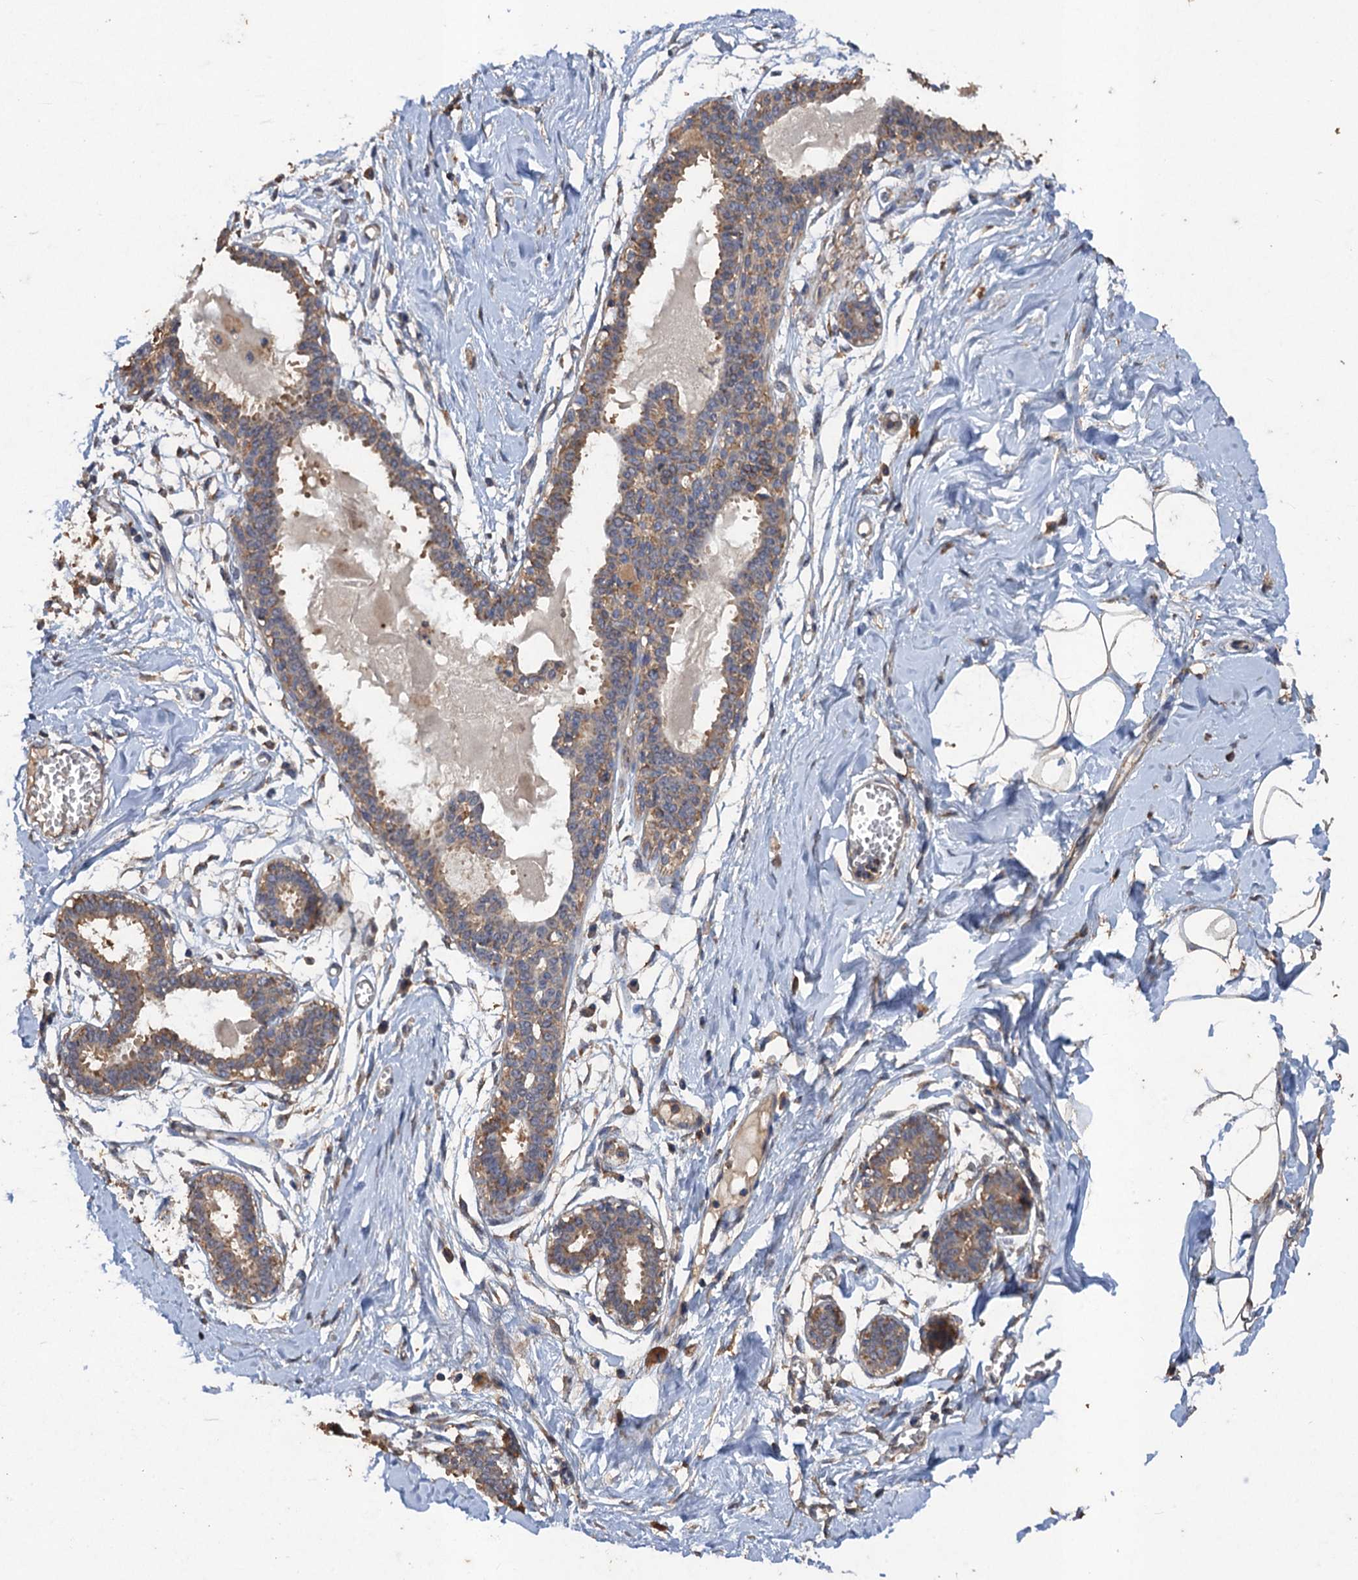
{"staining": {"intensity": "weak", "quantity": ">75%", "location": "cytoplasmic/membranous"}, "tissue": "breast", "cell_type": "Adipocytes", "image_type": "normal", "snomed": [{"axis": "morphology", "description": "Normal tissue, NOS"}, {"axis": "topography", "description": "Breast"}], "caption": "The micrograph demonstrates immunohistochemical staining of benign breast. There is weak cytoplasmic/membranous expression is appreciated in approximately >75% of adipocytes.", "gene": "SCUBE3", "patient": {"sex": "female", "age": 27}}